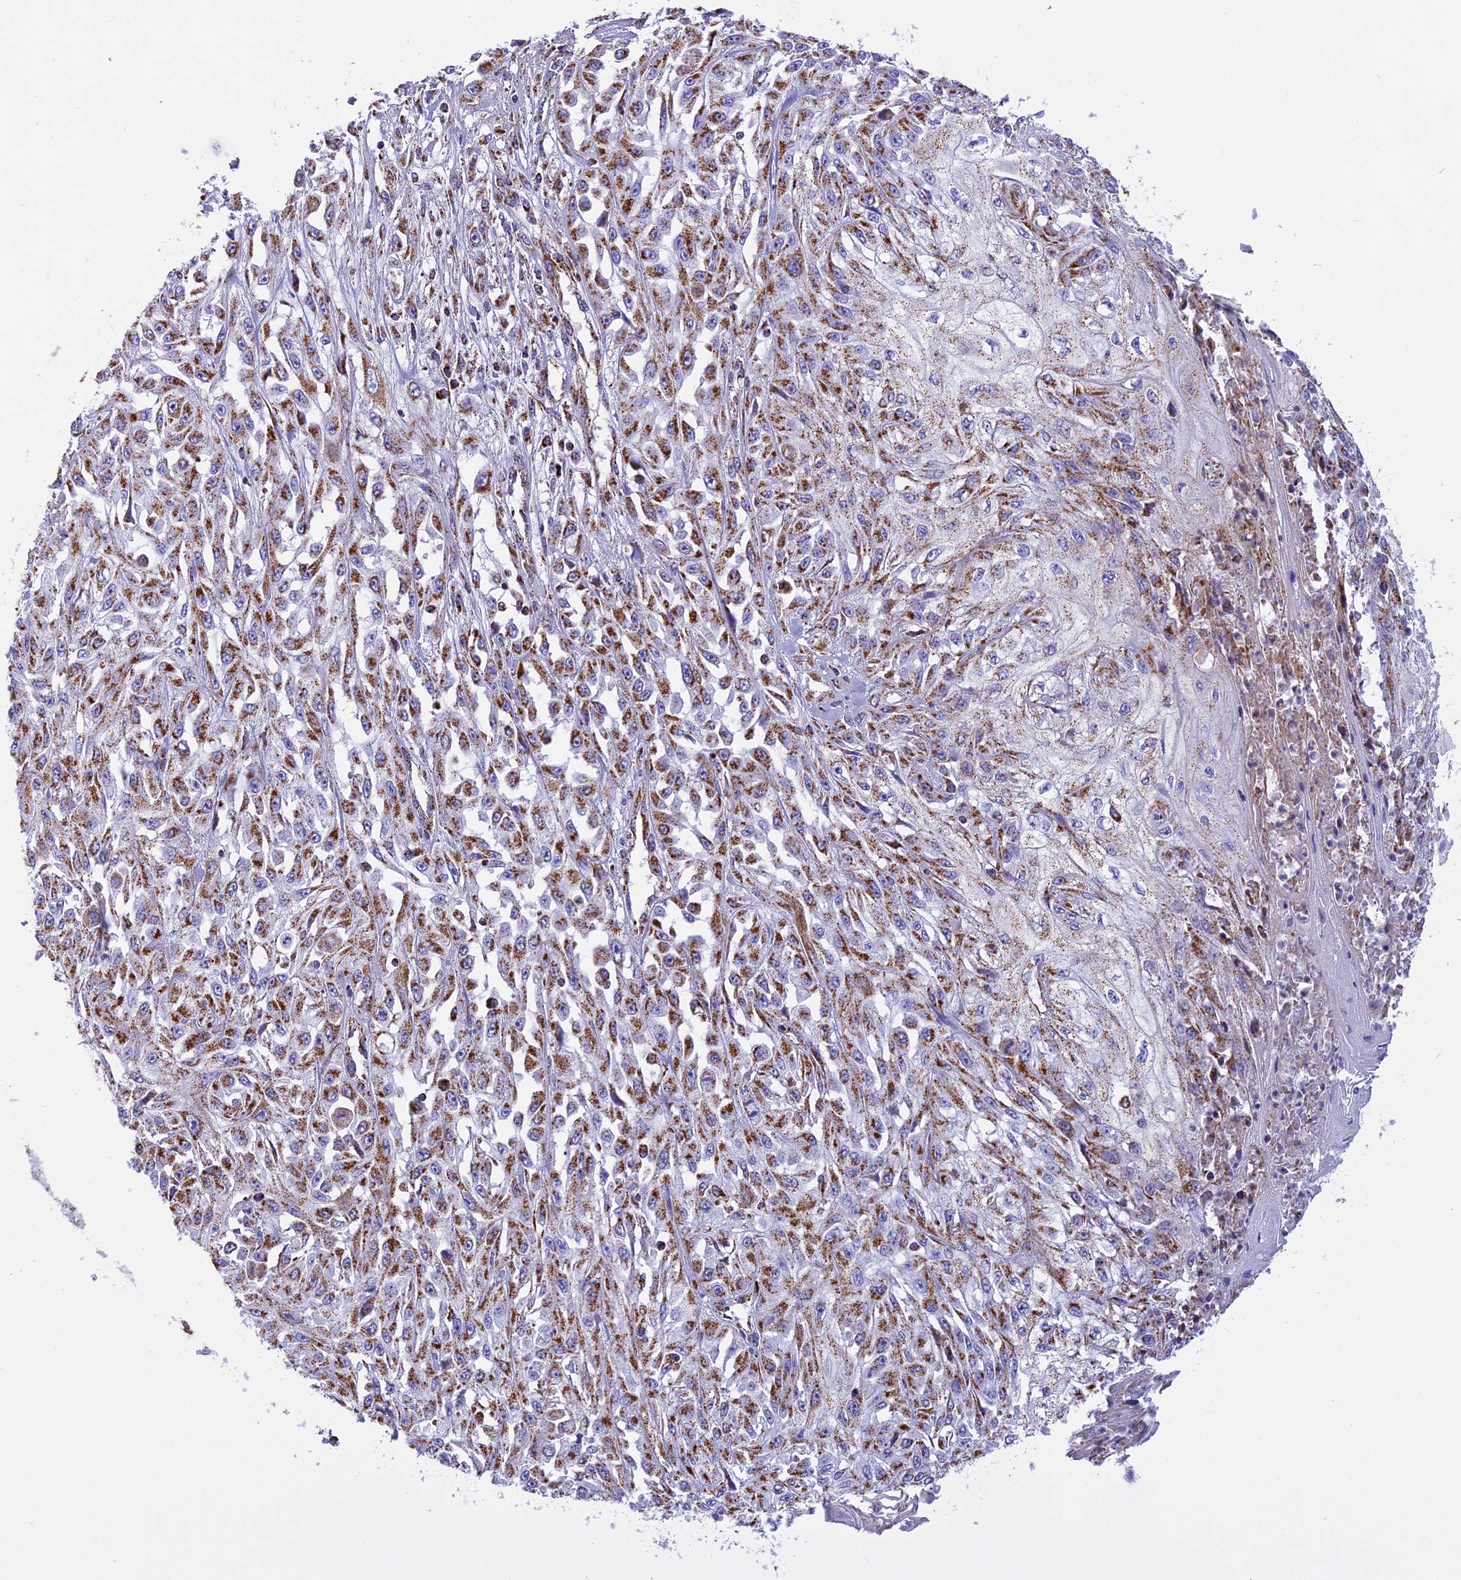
{"staining": {"intensity": "moderate", "quantity": ">75%", "location": "cytoplasmic/membranous"}, "tissue": "skin cancer", "cell_type": "Tumor cells", "image_type": "cancer", "snomed": [{"axis": "morphology", "description": "Squamous cell carcinoma, NOS"}, {"axis": "morphology", "description": "Squamous cell carcinoma, metastatic, NOS"}, {"axis": "topography", "description": "Skin"}, {"axis": "topography", "description": "Lymph node"}], "caption": "Immunohistochemical staining of skin cancer reveals medium levels of moderate cytoplasmic/membranous protein expression in approximately >75% of tumor cells.", "gene": "KCNG1", "patient": {"sex": "male", "age": 75}}